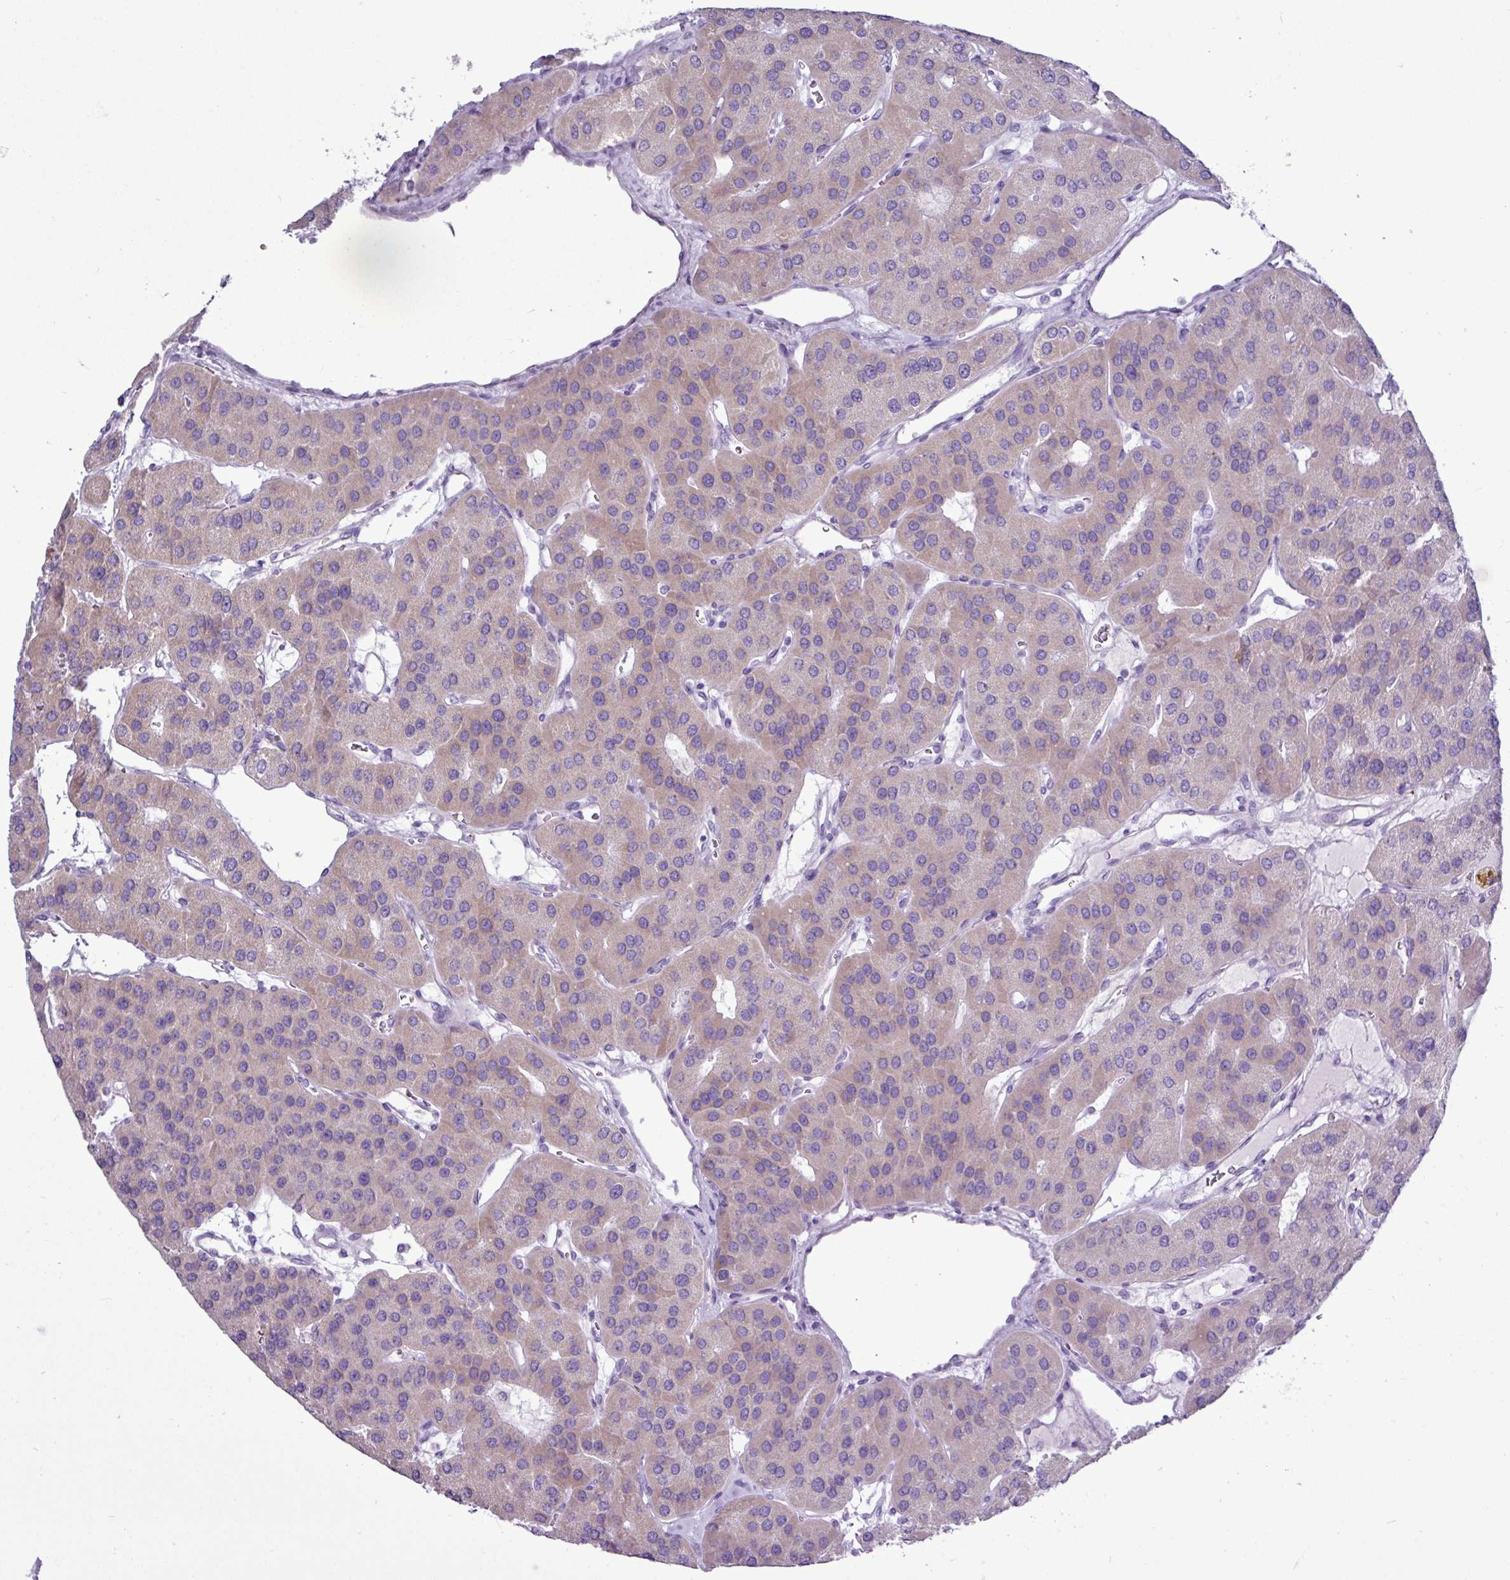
{"staining": {"intensity": "weak", "quantity": "<25%", "location": "cytoplasmic/membranous"}, "tissue": "parathyroid gland", "cell_type": "Glandular cells", "image_type": "normal", "snomed": [{"axis": "morphology", "description": "Normal tissue, NOS"}, {"axis": "morphology", "description": "Adenoma, NOS"}, {"axis": "topography", "description": "Parathyroid gland"}], "caption": "Image shows no significant protein positivity in glandular cells of normal parathyroid gland.", "gene": "ALDH3A1", "patient": {"sex": "female", "age": 86}}